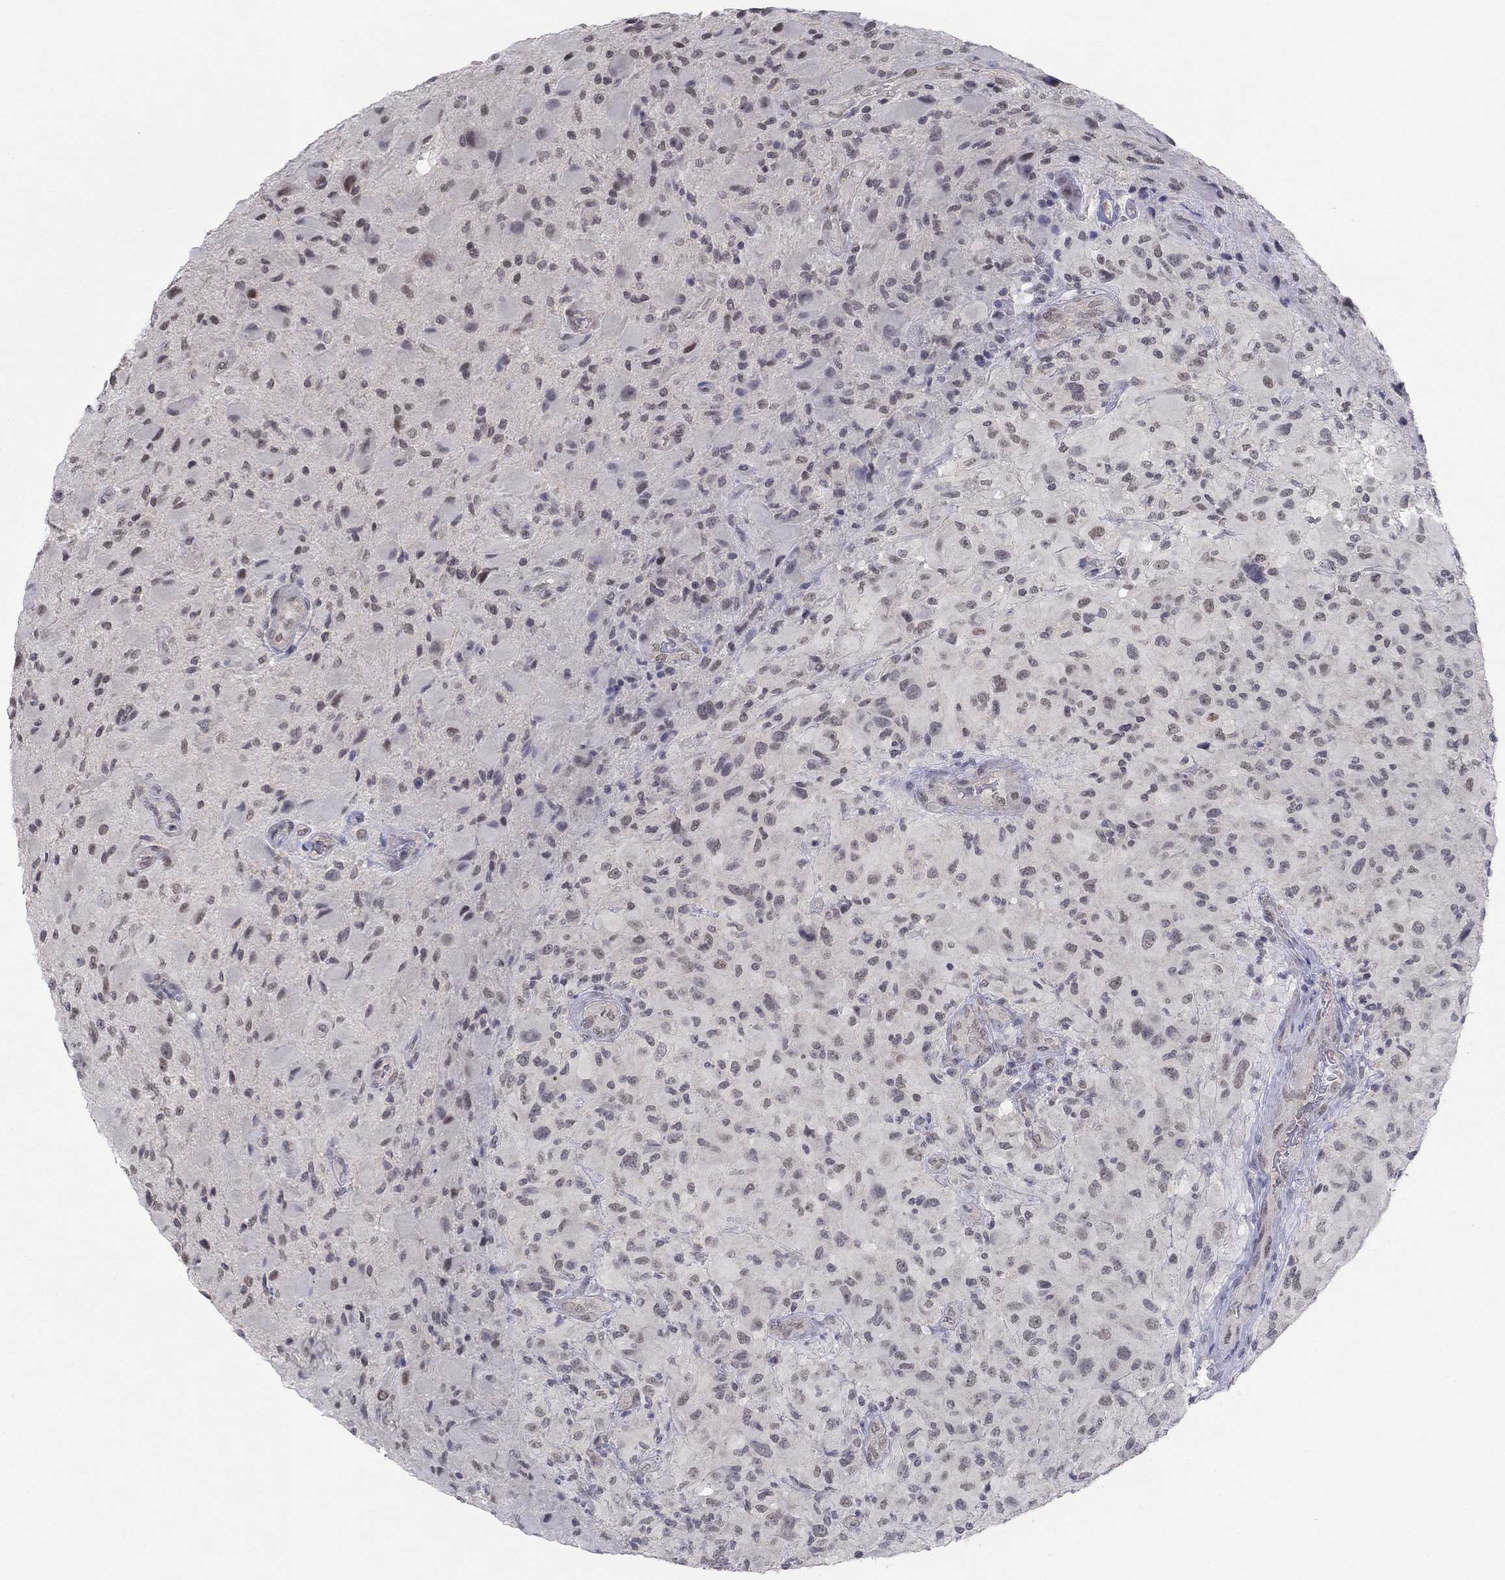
{"staining": {"intensity": "negative", "quantity": "none", "location": "none"}, "tissue": "glioma", "cell_type": "Tumor cells", "image_type": "cancer", "snomed": [{"axis": "morphology", "description": "Glioma, malignant, High grade"}, {"axis": "topography", "description": "Cerebral cortex"}], "caption": "High magnification brightfield microscopy of glioma stained with DAB (brown) and counterstained with hematoxylin (blue): tumor cells show no significant staining.", "gene": "SLC22A2", "patient": {"sex": "male", "age": 35}}